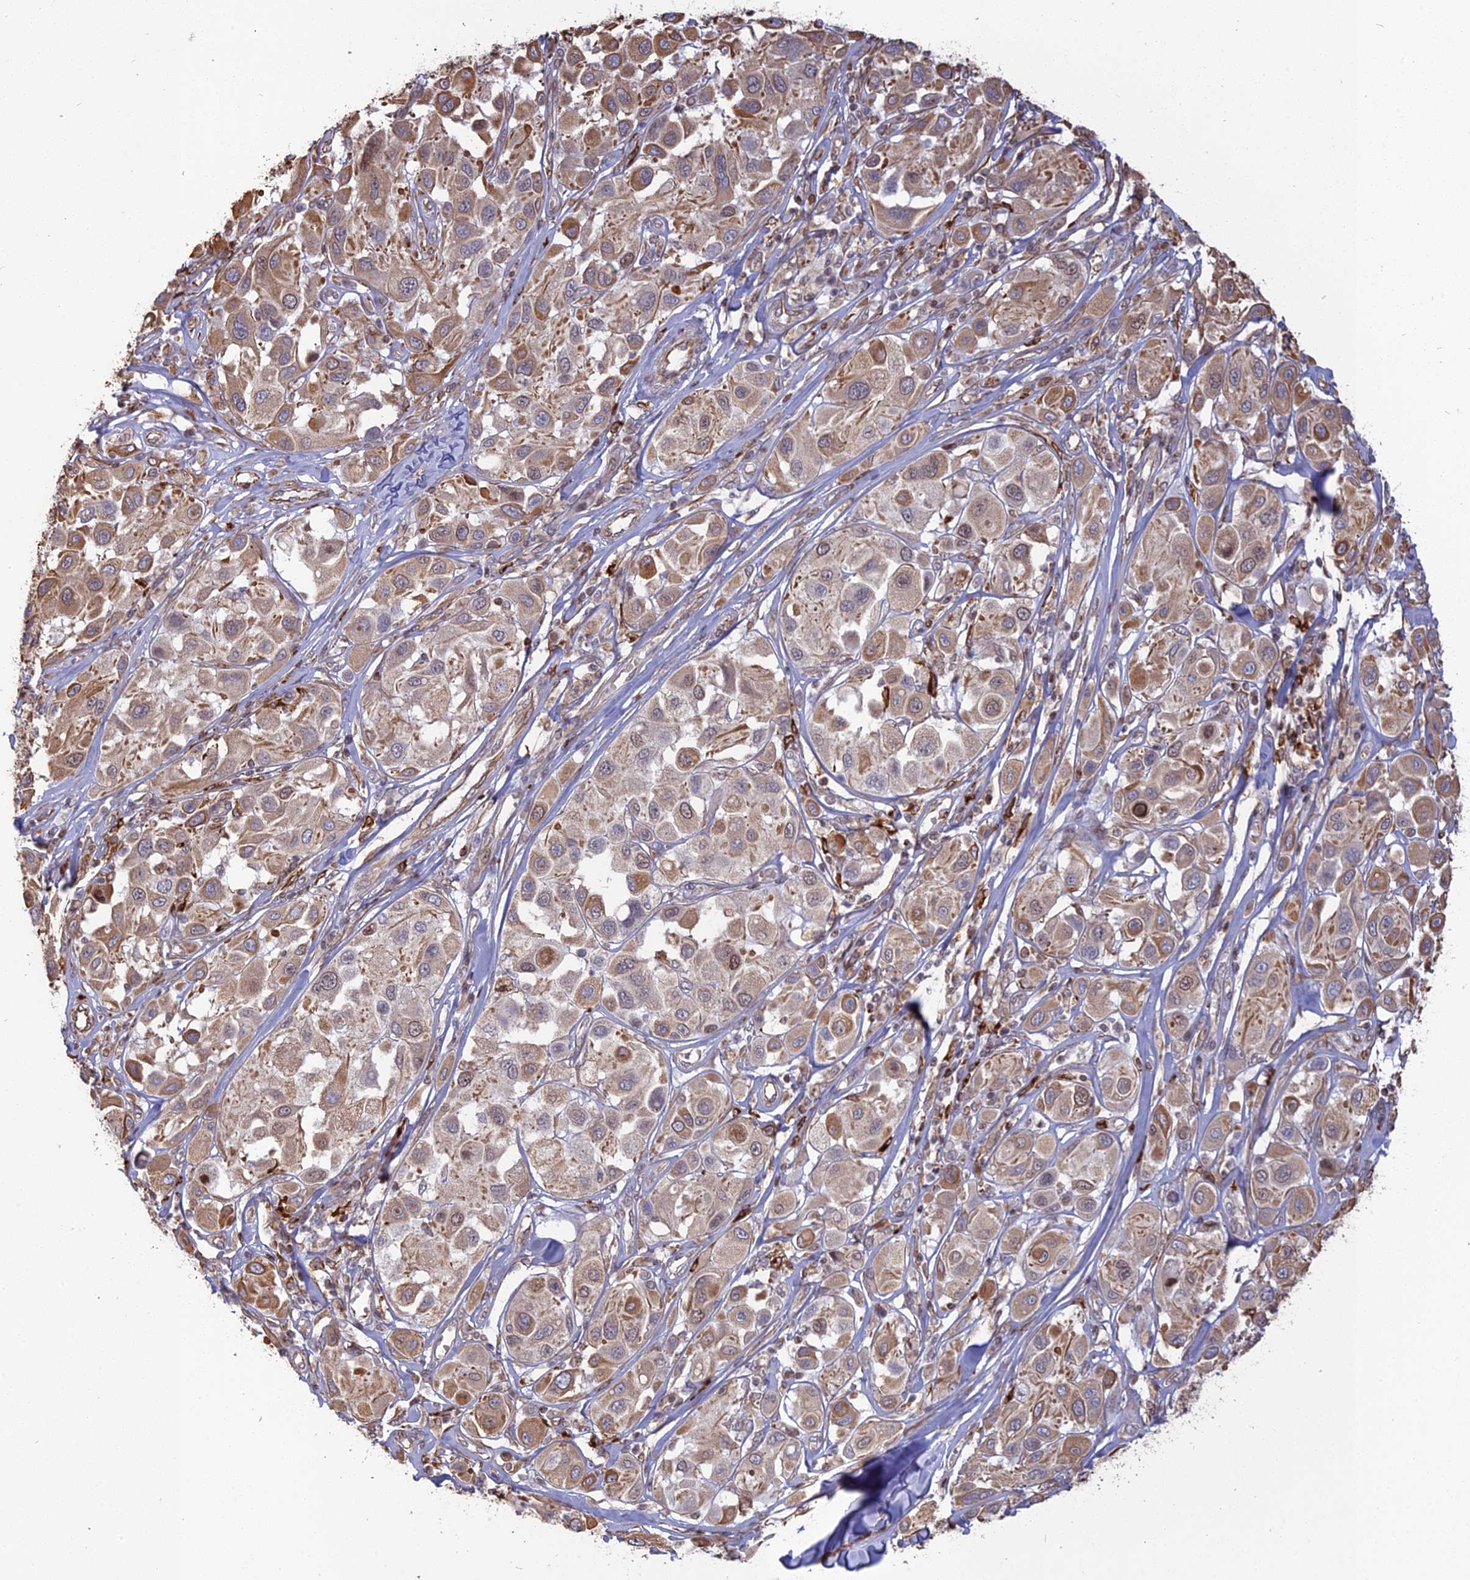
{"staining": {"intensity": "moderate", "quantity": "25%-75%", "location": "cytoplasmic/membranous"}, "tissue": "melanoma", "cell_type": "Tumor cells", "image_type": "cancer", "snomed": [{"axis": "morphology", "description": "Malignant melanoma, Metastatic site"}, {"axis": "topography", "description": "Skin"}], "caption": "A high-resolution image shows immunohistochemistry staining of malignant melanoma (metastatic site), which reveals moderate cytoplasmic/membranous expression in approximately 25%-75% of tumor cells. The staining was performed using DAB (3,3'-diaminobenzidine), with brown indicating positive protein expression. Nuclei are stained blue with hematoxylin.", "gene": "APOBR", "patient": {"sex": "male", "age": 41}}